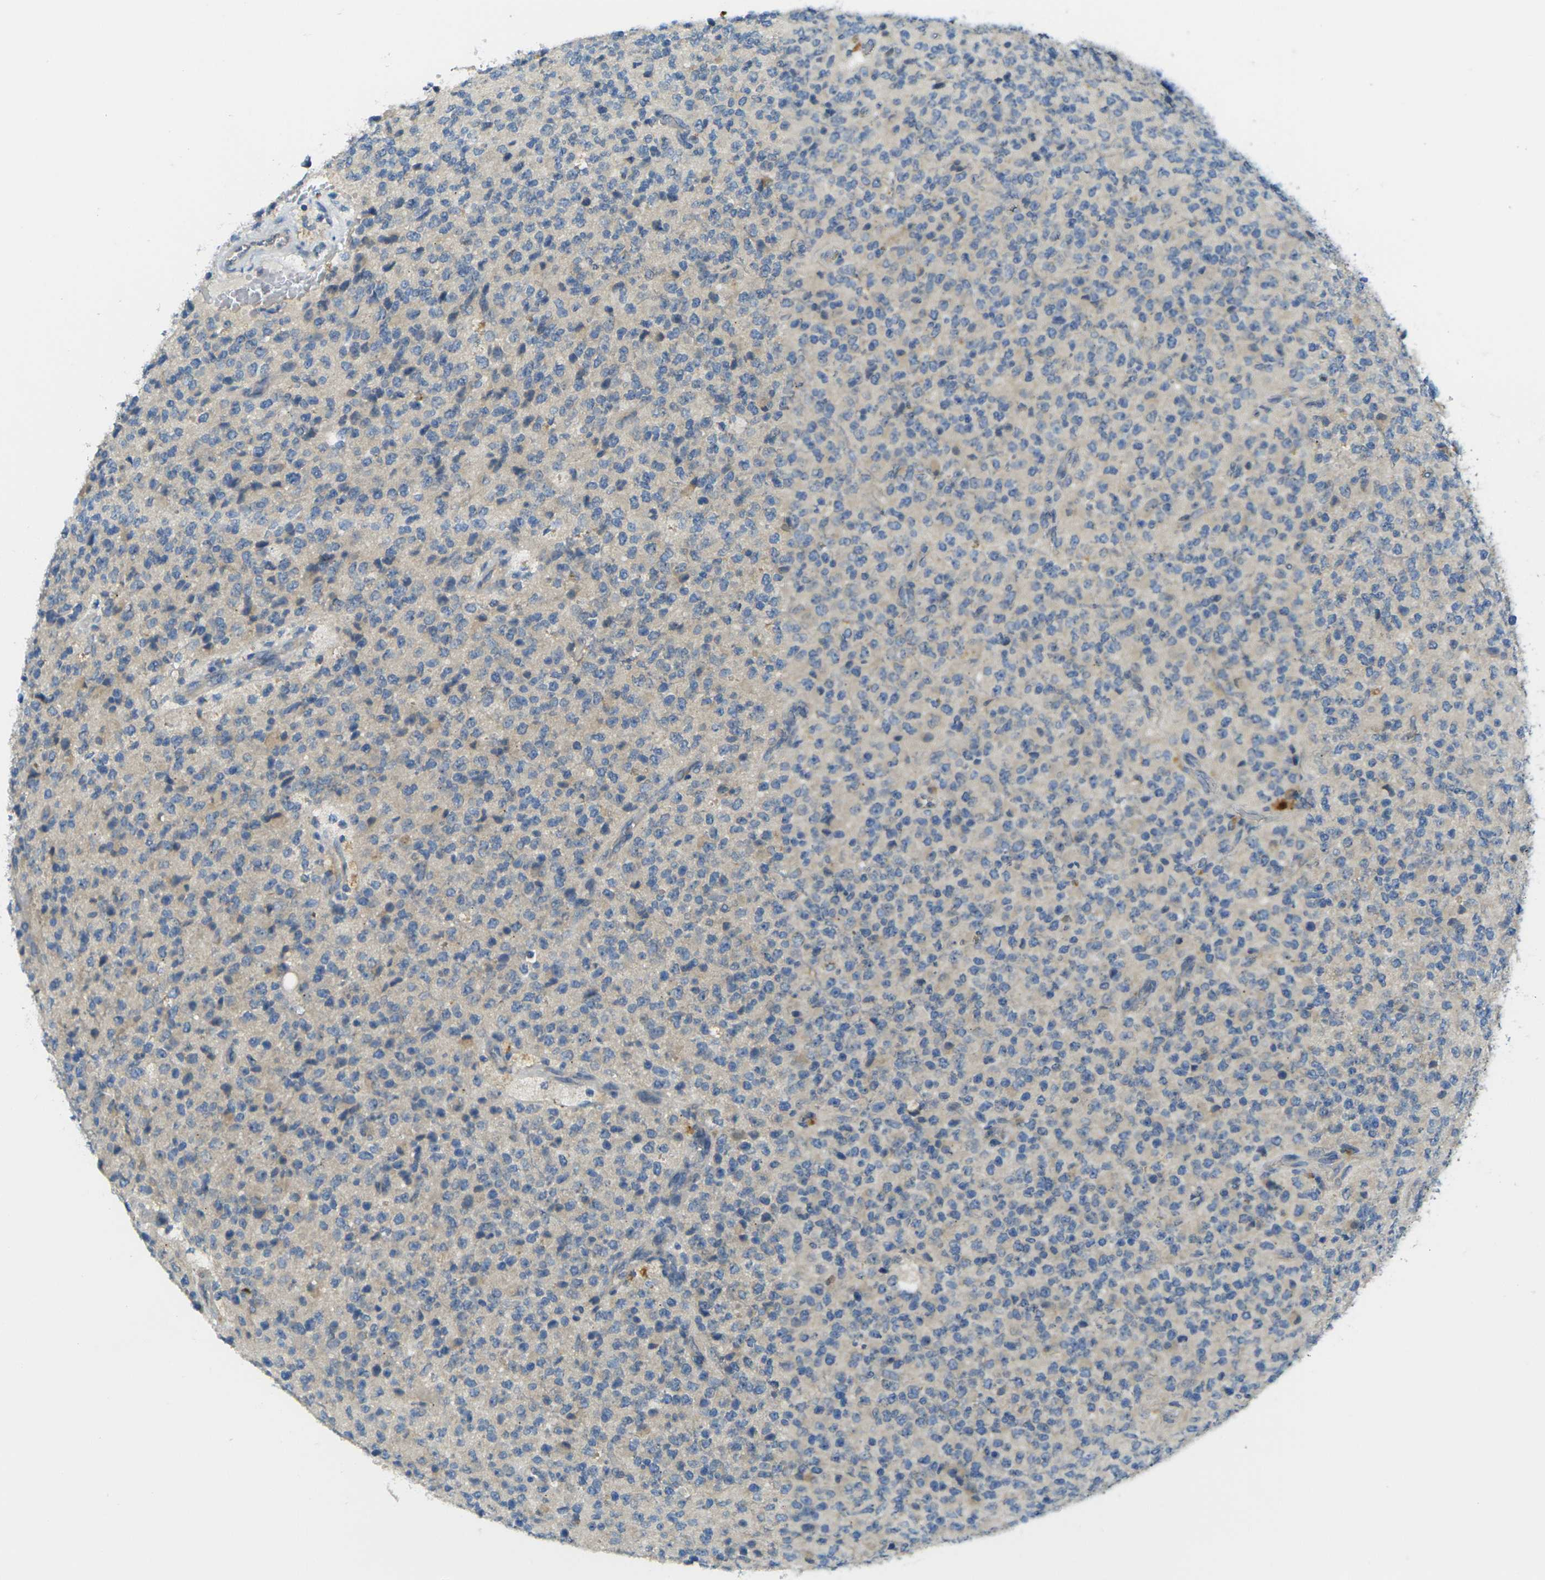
{"staining": {"intensity": "negative", "quantity": "none", "location": "none"}, "tissue": "glioma", "cell_type": "Tumor cells", "image_type": "cancer", "snomed": [{"axis": "morphology", "description": "Glioma, malignant, High grade"}, {"axis": "topography", "description": "pancreas cauda"}], "caption": "An immunohistochemistry (IHC) histopathology image of high-grade glioma (malignant) is shown. There is no staining in tumor cells of high-grade glioma (malignant). (Brightfield microscopy of DAB immunohistochemistry (IHC) at high magnification).", "gene": "RHBDD1", "patient": {"sex": "male", "age": 60}}